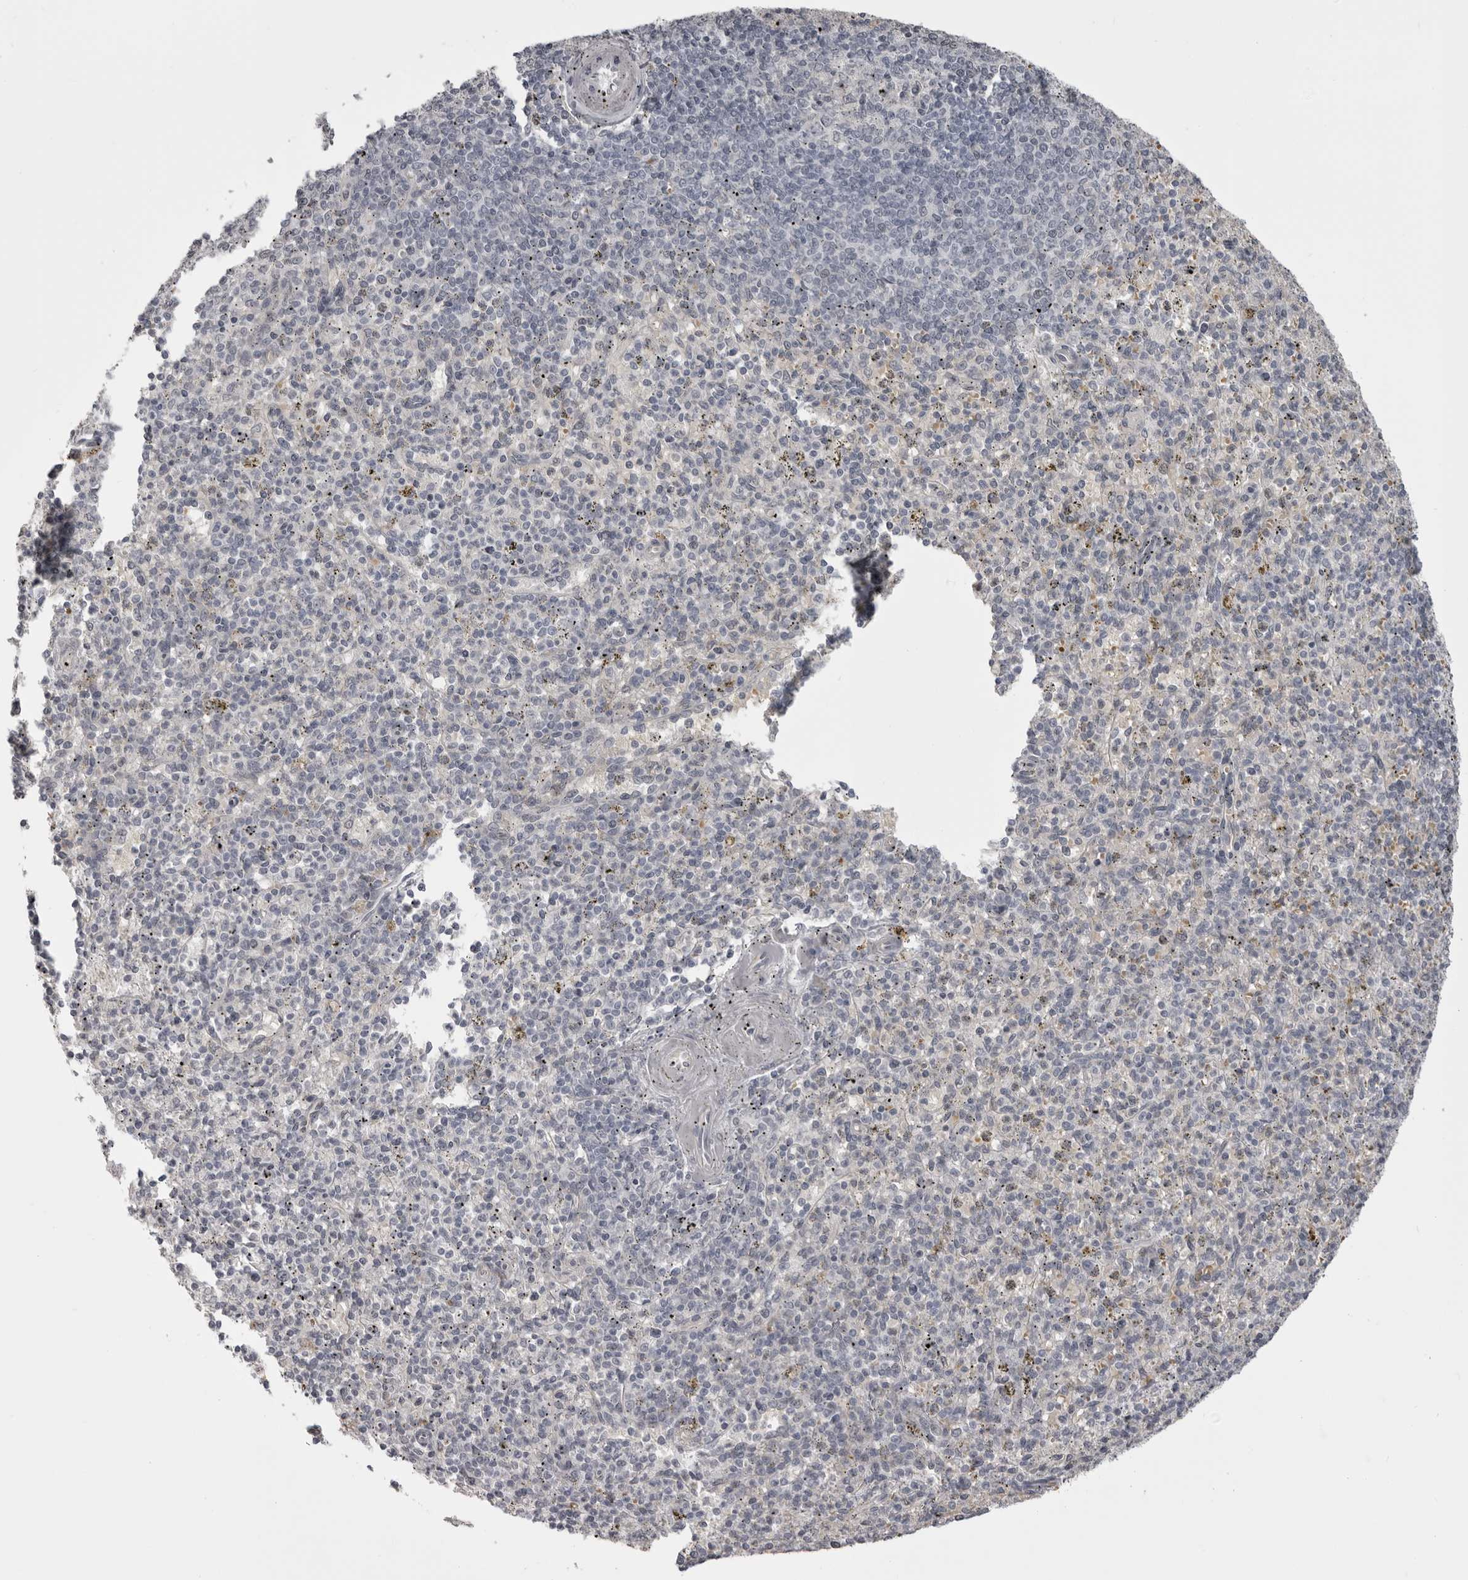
{"staining": {"intensity": "negative", "quantity": "none", "location": "none"}, "tissue": "spleen", "cell_type": "Cells in red pulp", "image_type": "normal", "snomed": [{"axis": "morphology", "description": "Normal tissue, NOS"}, {"axis": "topography", "description": "Spleen"}], "caption": "High power microscopy image of an immunohistochemistry (IHC) image of normal spleen, revealing no significant positivity in cells in red pulp.", "gene": "EPHA10", "patient": {"sex": "male", "age": 72}}